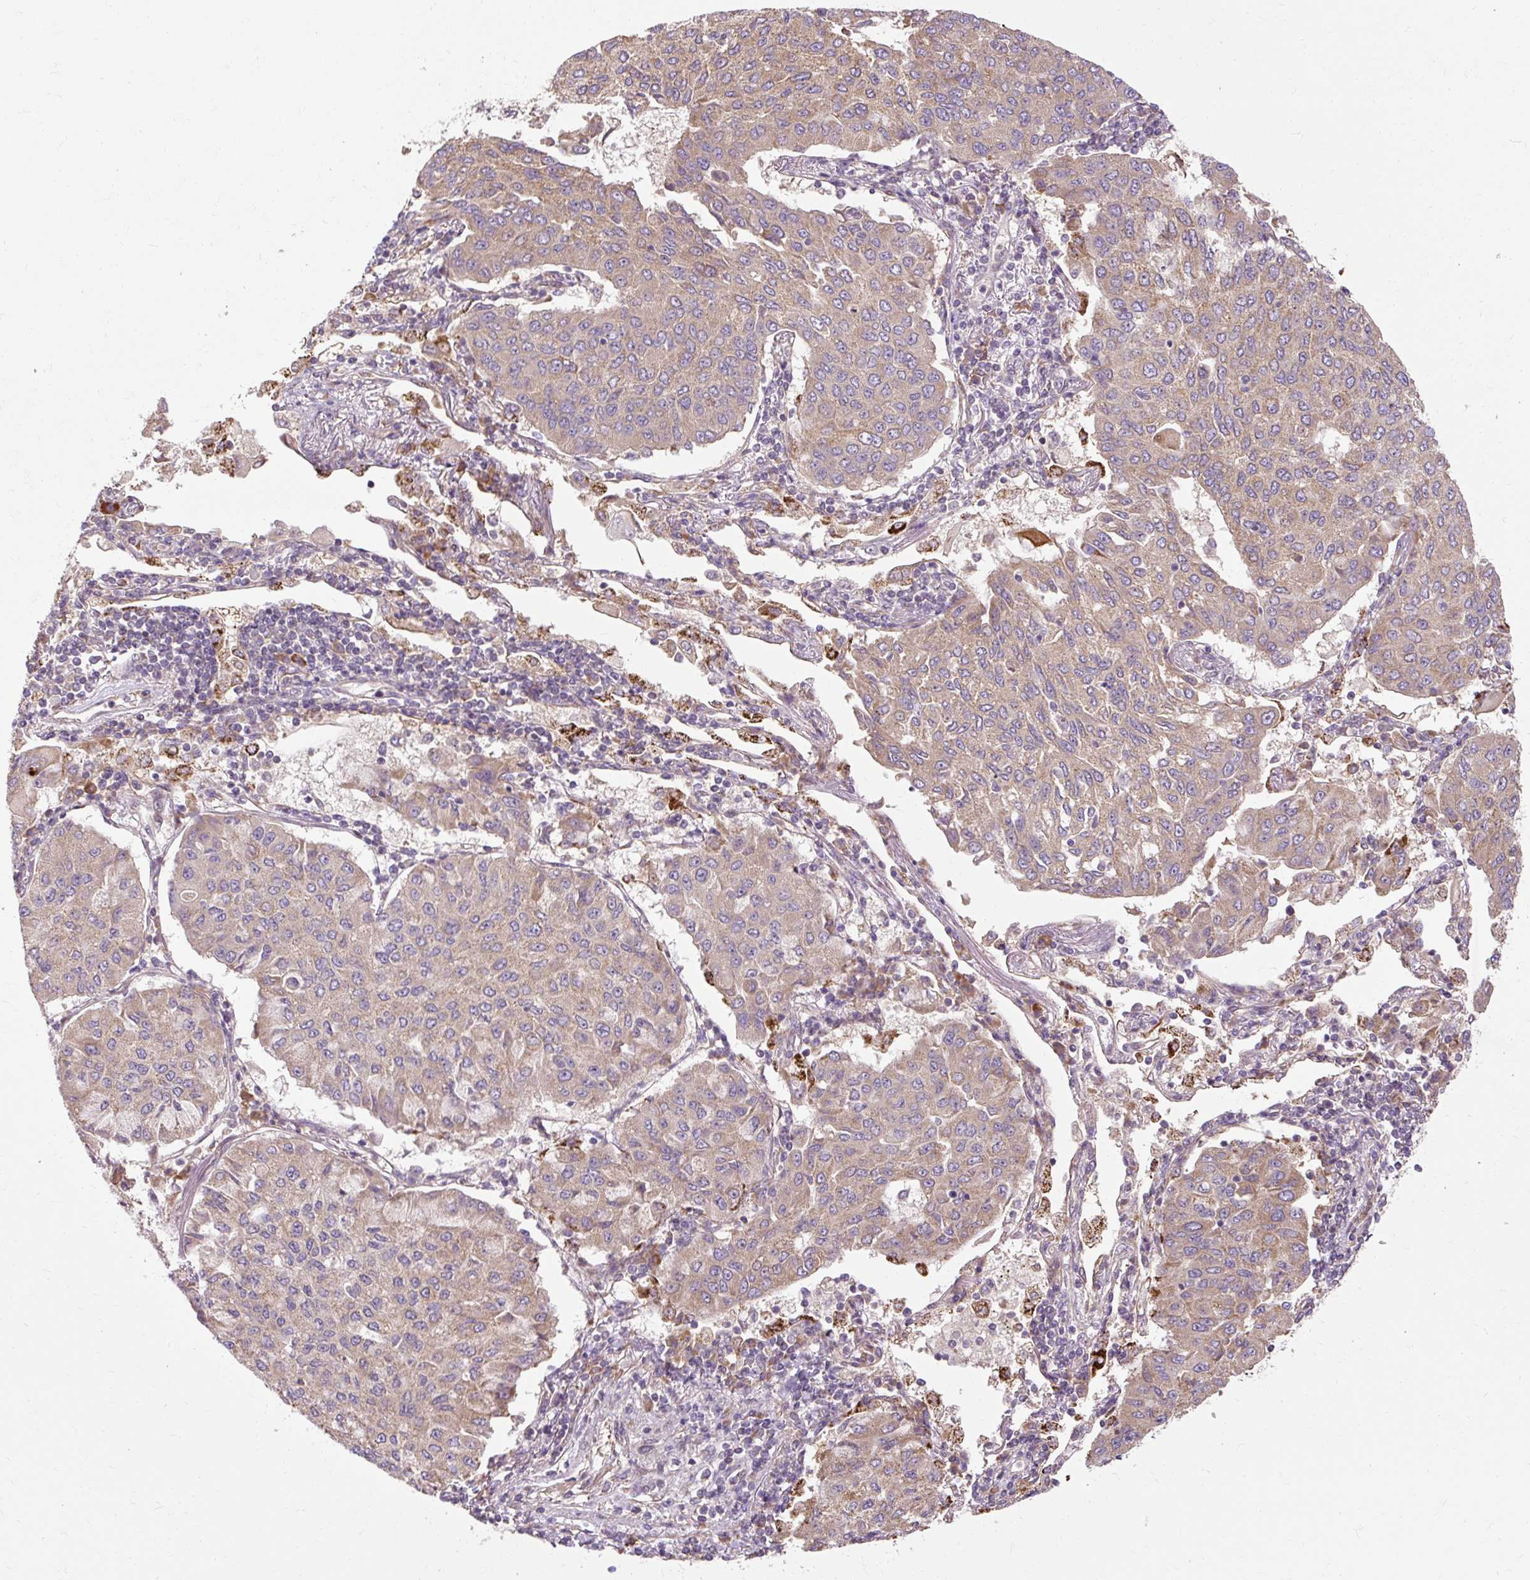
{"staining": {"intensity": "weak", "quantity": ">75%", "location": "cytoplasmic/membranous"}, "tissue": "lung cancer", "cell_type": "Tumor cells", "image_type": "cancer", "snomed": [{"axis": "morphology", "description": "Squamous cell carcinoma, NOS"}, {"axis": "topography", "description": "Lung"}], "caption": "Weak cytoplasmic/membranous protein expression is seen in about >75% of tumor cells in lung cancer (squamous cell carcinoma). (DAB (3,3'-diaminobenzidine) = brown stain, brightfield microscopy at high magnification).", "gene": "FLRT1", "patient": {"sex": "male", "age": 74}}